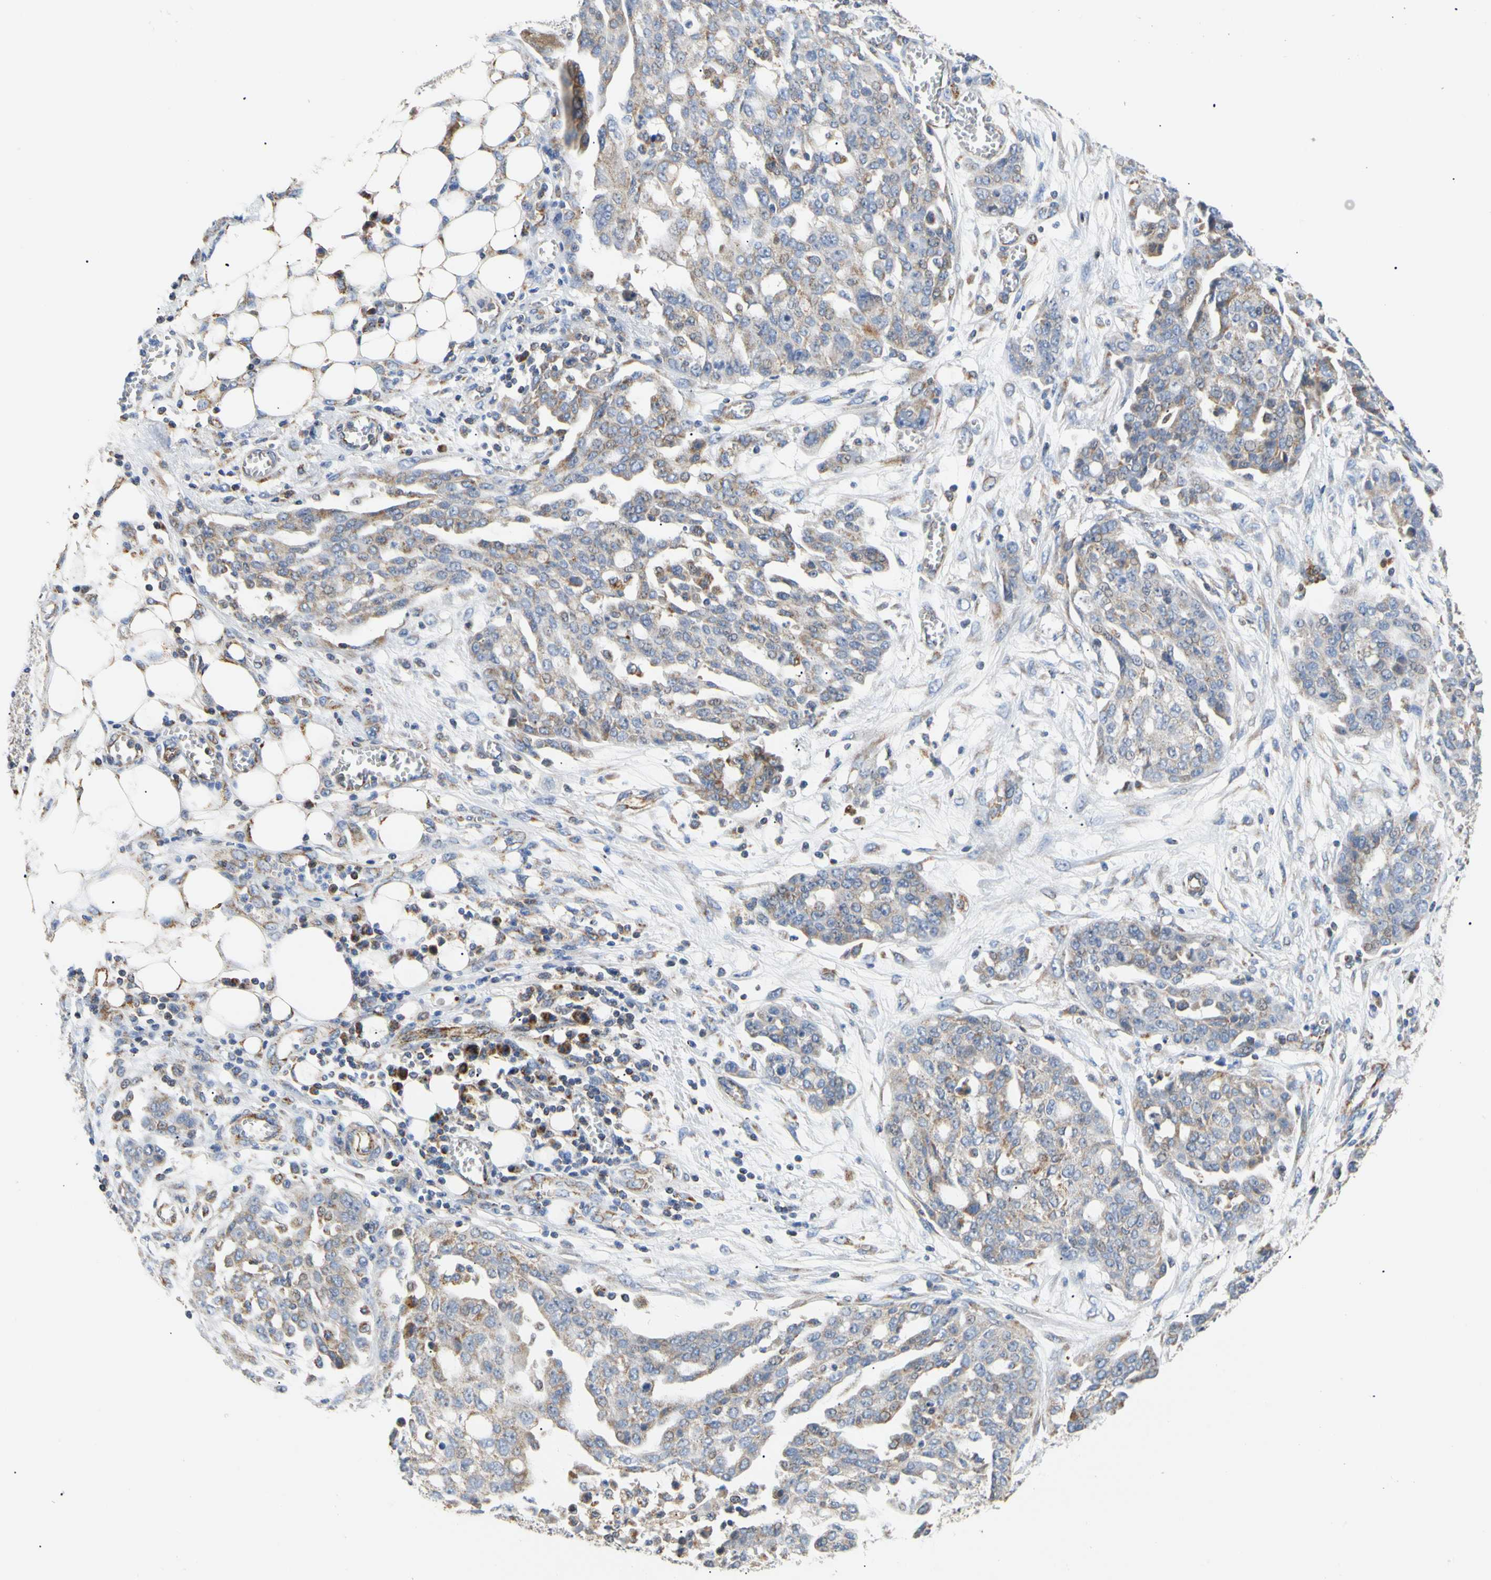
{"staining": {"intensity": "moderate", "quantity": "25%-75%", "location": "cytoplasmic/membranous"}, "tissue": "ovarian cancer", "cell_type": "Tumor cells", "image_type": "cancer", "snomed": [{"axis": "morphology", "description": "Cystadenocarcinoma, serous, NOS"}, {"axis": "topography", "description": "Soft tissue"}, {"axis": "topography", "description": "Ovary"}], "caption": "Tumor cells display medium levels of moderate cytoplasmic/membranous positivity in about 25%-75% of cells in human ovarian serous cystadenocarcinoma.", "gene": "ACAT1", "patient": {"sex": "female", "age": 57}}